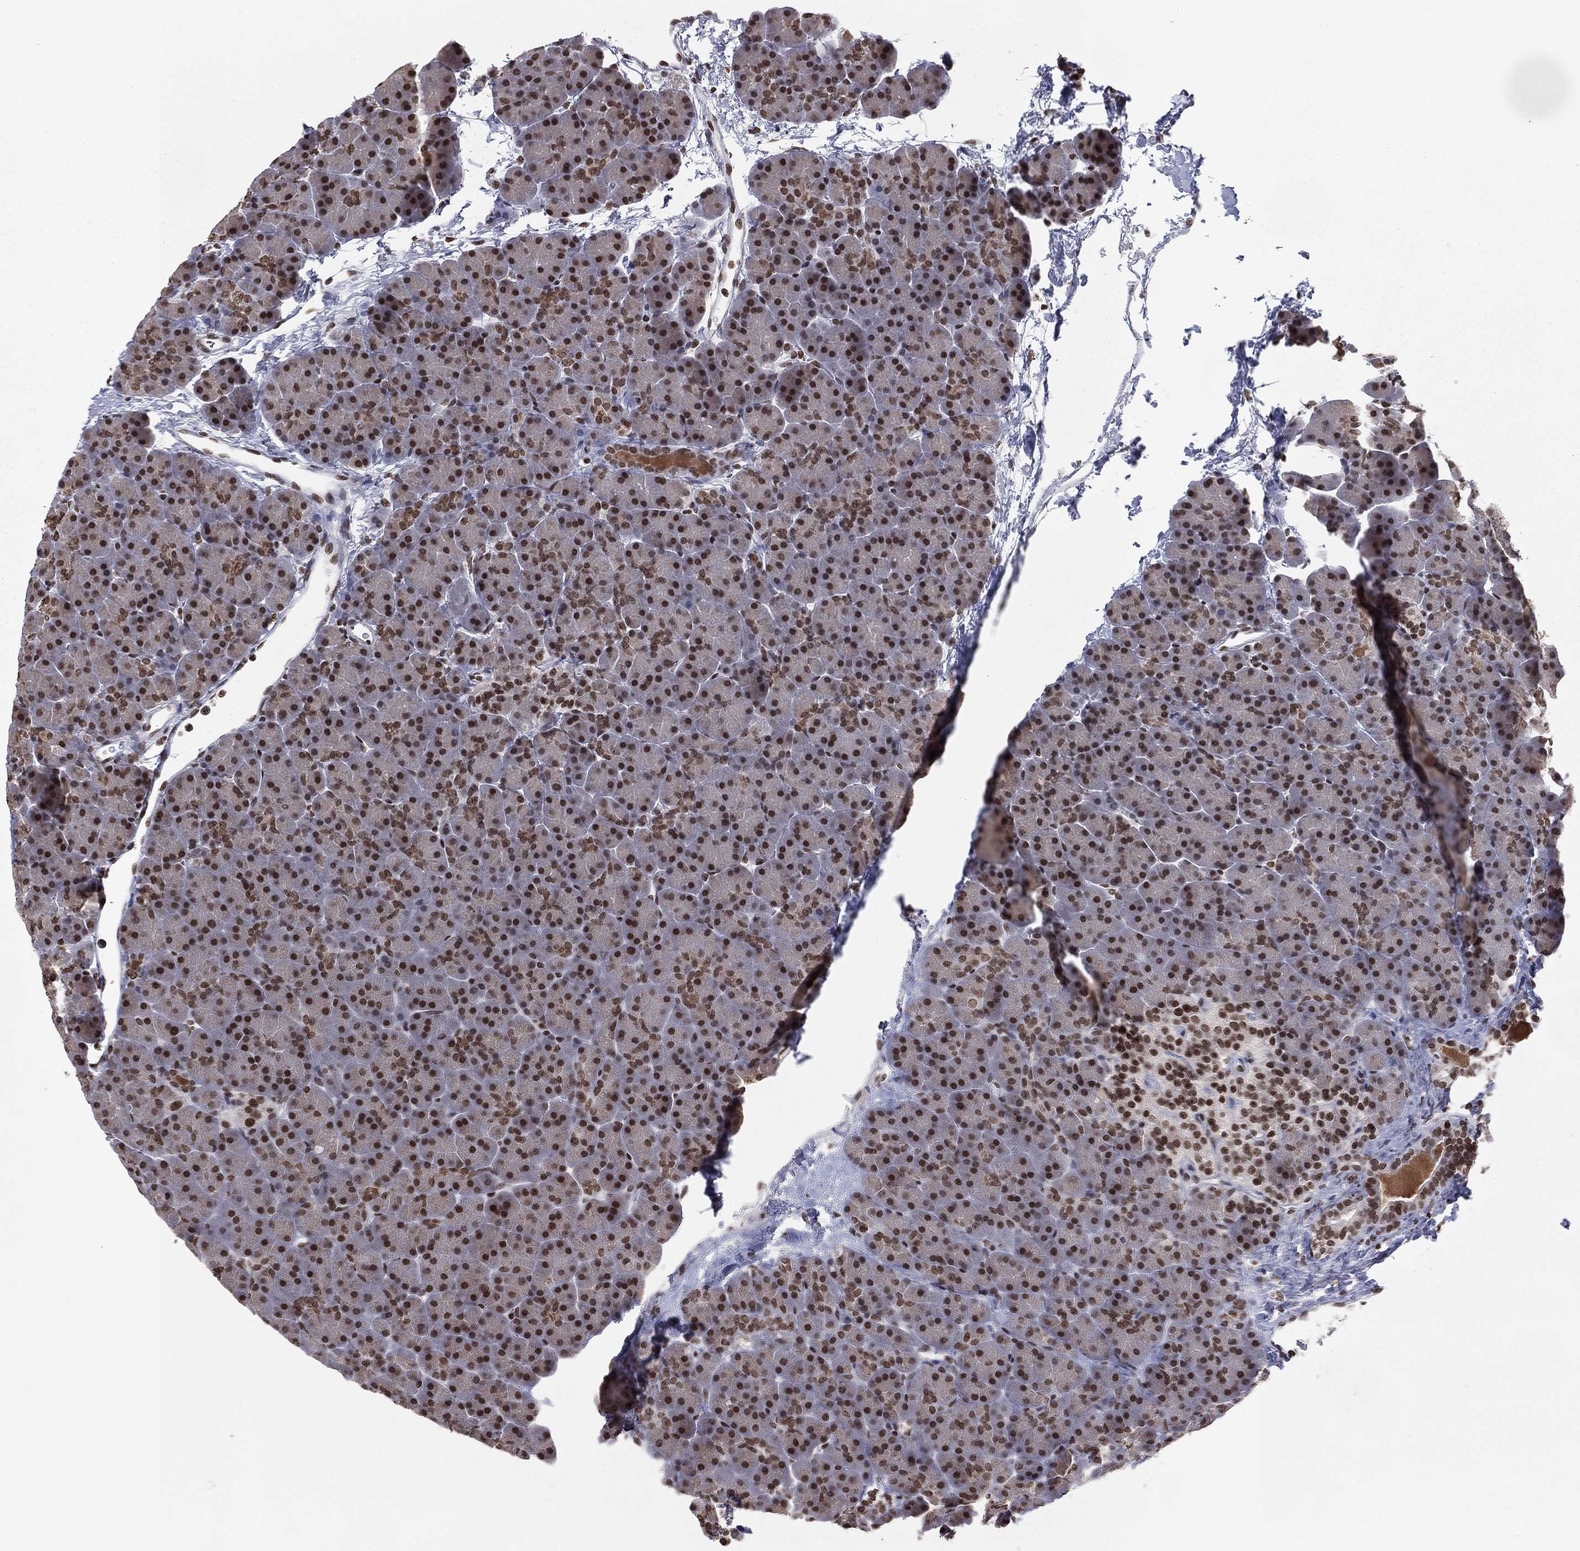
{"staining": {"intensity": "strong", "quantity": ">75%", "location": "nuclear"}, "tissue": "pancreas", "cell_type": "Exocrine glandular cells", "image_type": "normal", "snomed": [{"axis": "morphology", "description": "Normal tissue, NOS"}, {"axis": "topography", "description": "Pancreas"}], "caption": "This histopathology image shows IHC staining of benign human pancreas, with high strong nuclear positivity in about >75% of exocrine glandular cells.", "gene": "RFX7", "patient": {"sex": "female", "age": 44}}